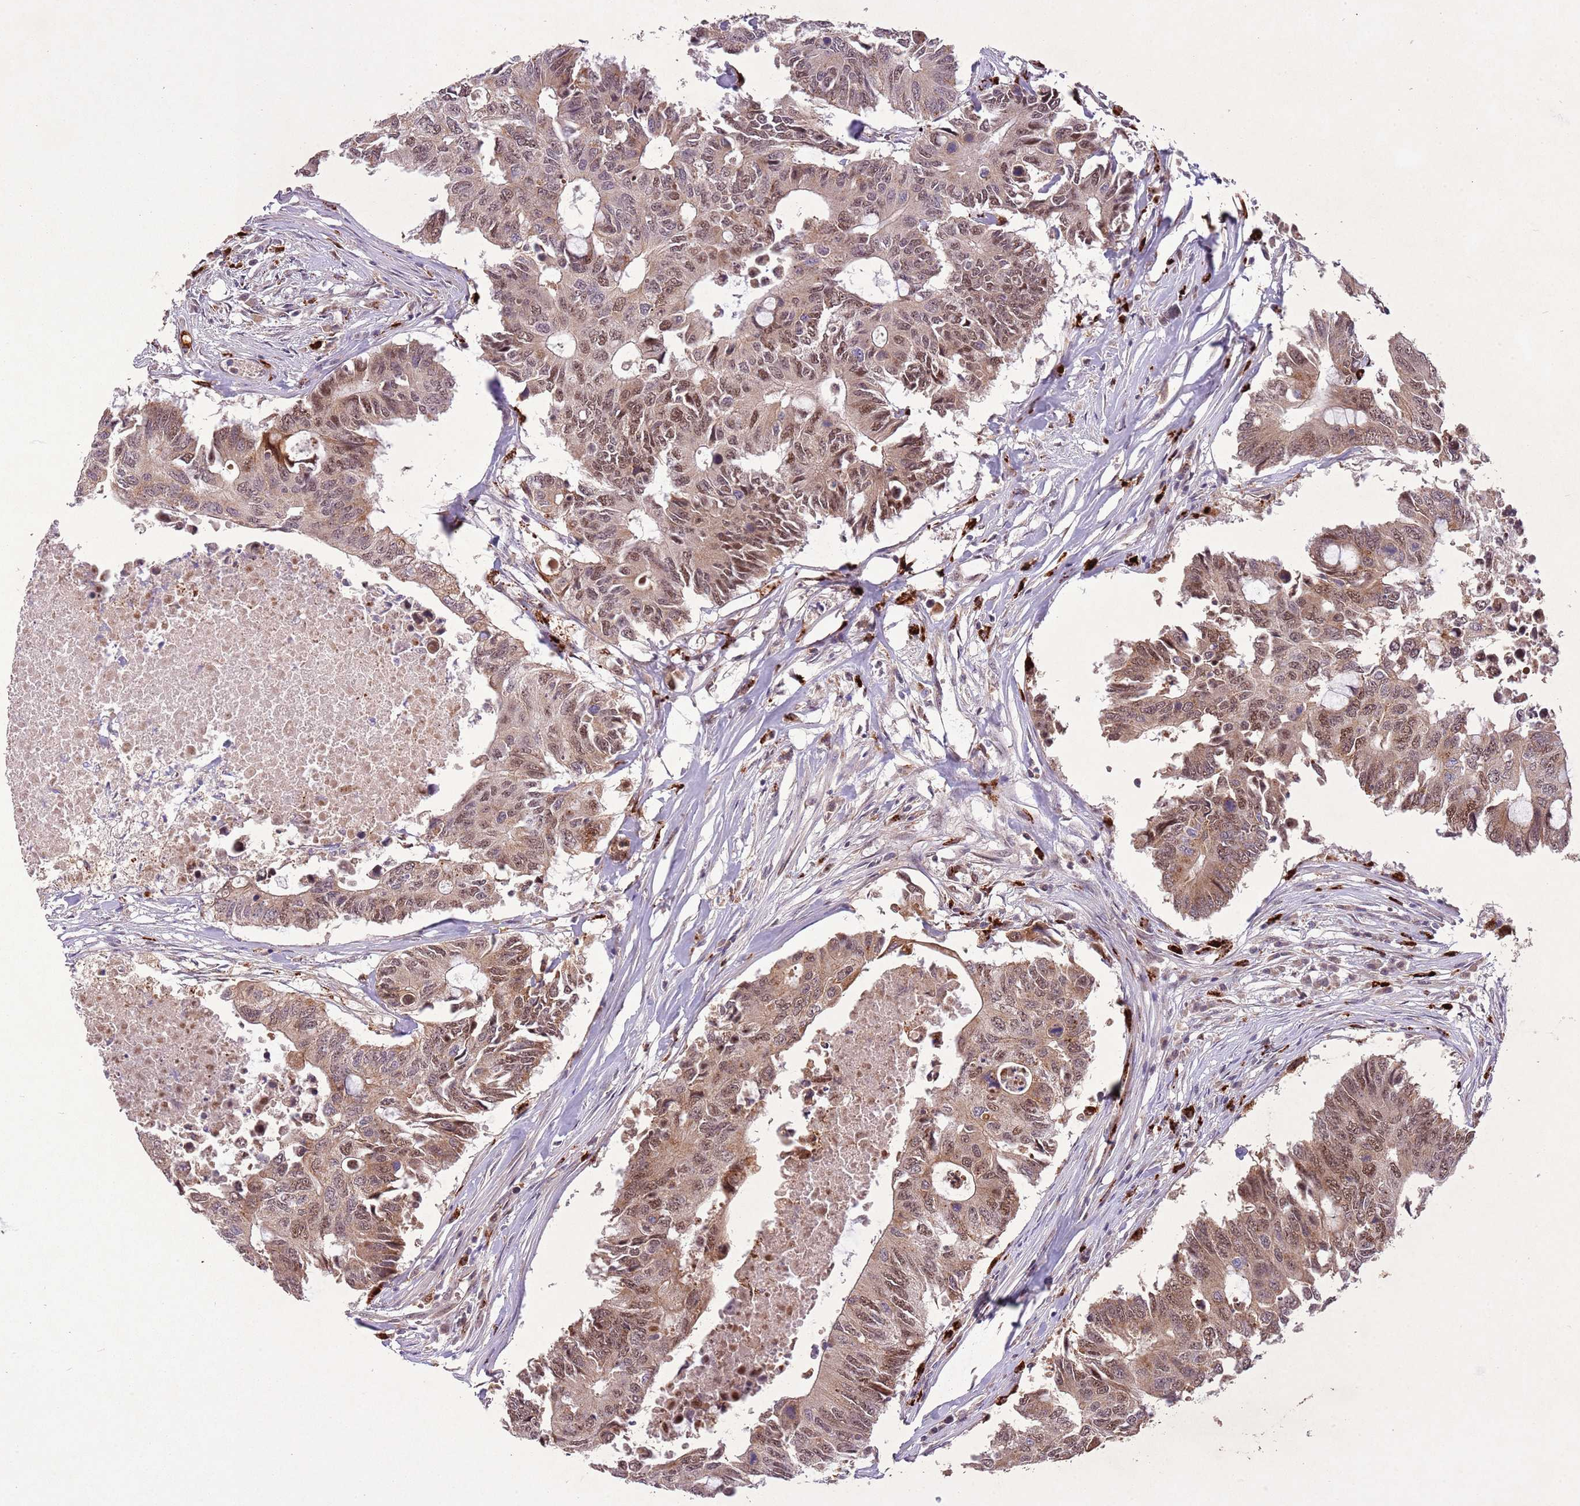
{"staining": {"intensity": "moderate", "quantity": ">75%", "location": "cytoplasmic/membranous,nuclear"}, "tissue": "colorectal cancer", "cell_type": "Tumor cells", "image_type": "cancer", "snomed": [{"axis": "morphology", "description": "Adenocarcinoma, NOS"}, {"axis": "topography", "description": "Colon"}], "caption": "Immunohistochemistry histopathology image of human colorectal adenocarcinoma stained for a protein (brown), which exhibits medium levels of moderate cytoplasmic/membranous and nuclear staining in approximately >75% of tumor cells.", "gene": "TRIM27", "patient": {"sex": "male", "age": 71}}